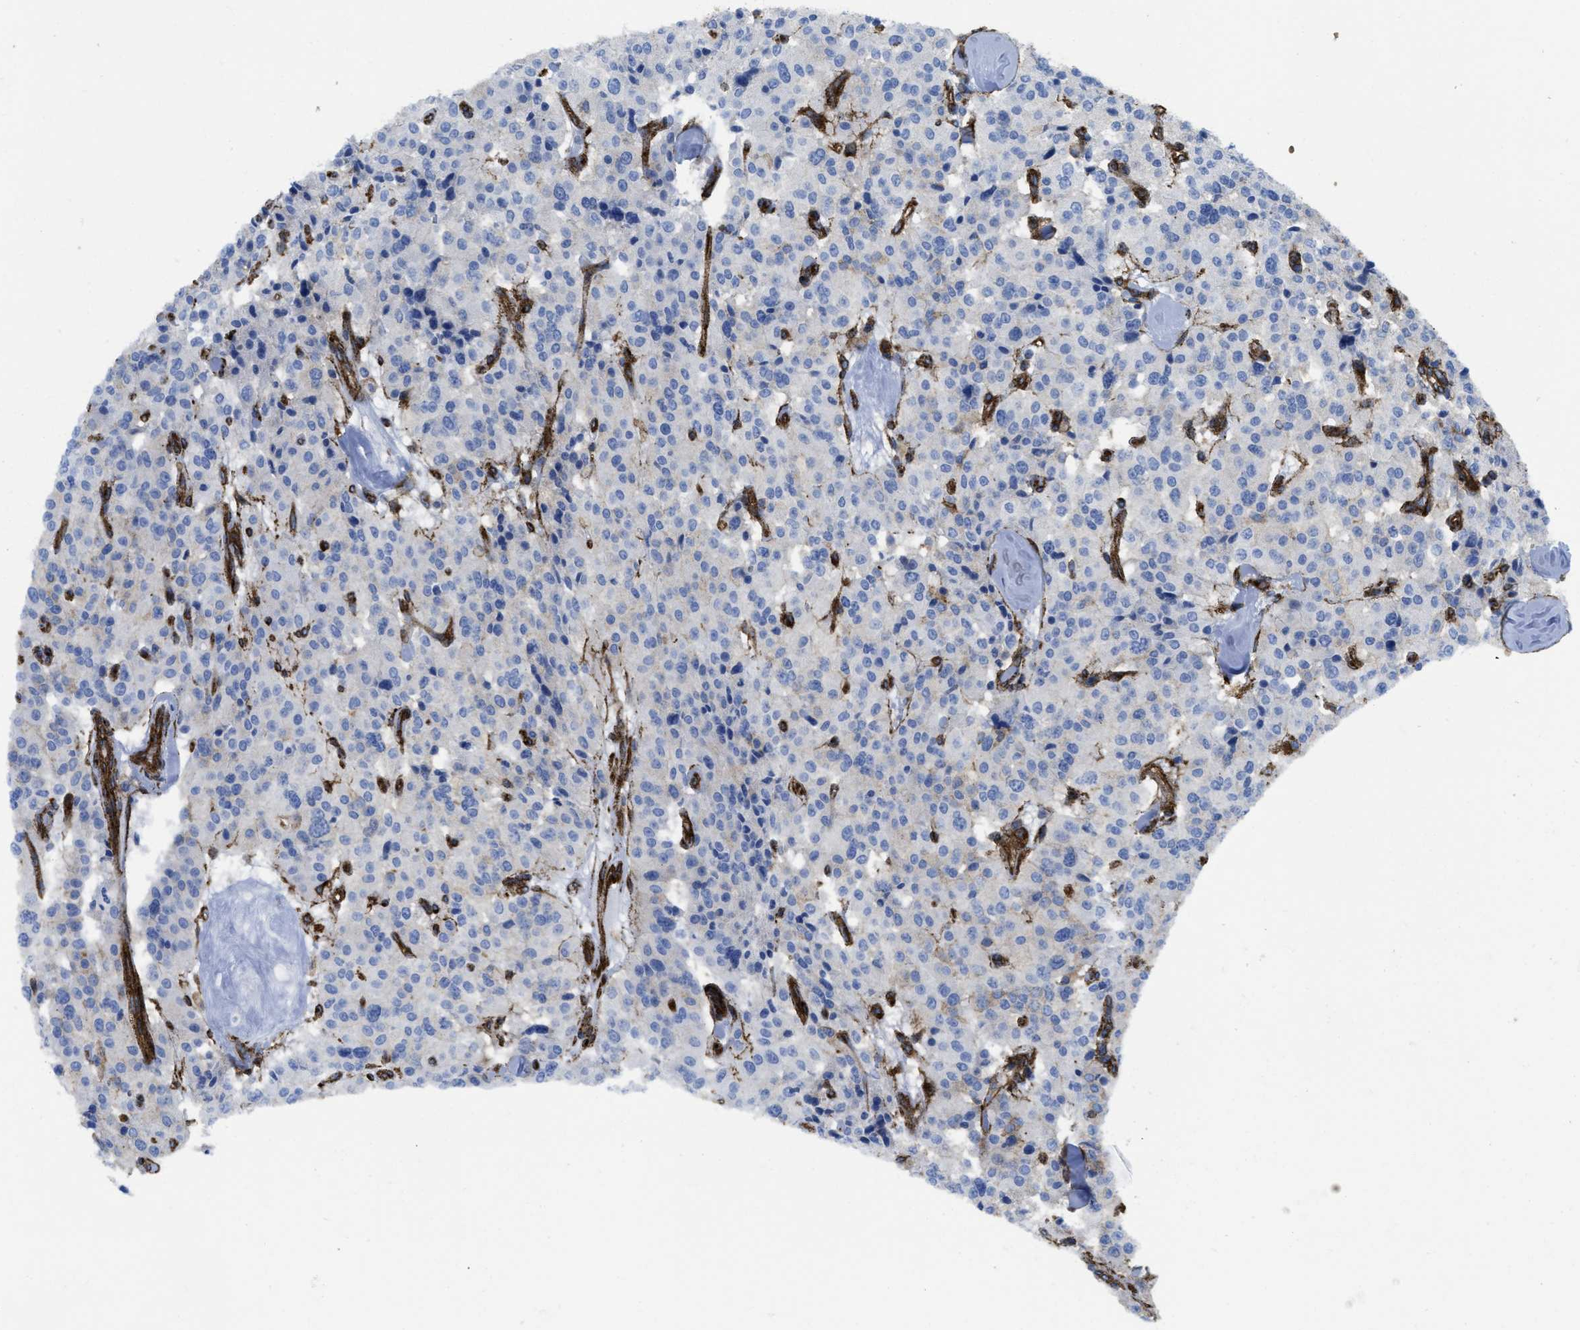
{"staining": {"intensity": "negative", "quantity": "none", "location": "none"}, "tissue": "carcinoid", "cell_type": "Tumor cells", "image_type": "cancer", "snomed": [{"axis": "morphology", "description": "Carcinoid, malignant, NOS"}, {"axis": "topography", "description": "Lung"}], "caption": "IHC histopathology image of human carcinoid (malignant) stained for a protein (brown), which demonstrates no expression in tumor cells.", "gene": "HIP1", "patient": {"sex": "male", "age": 30}}